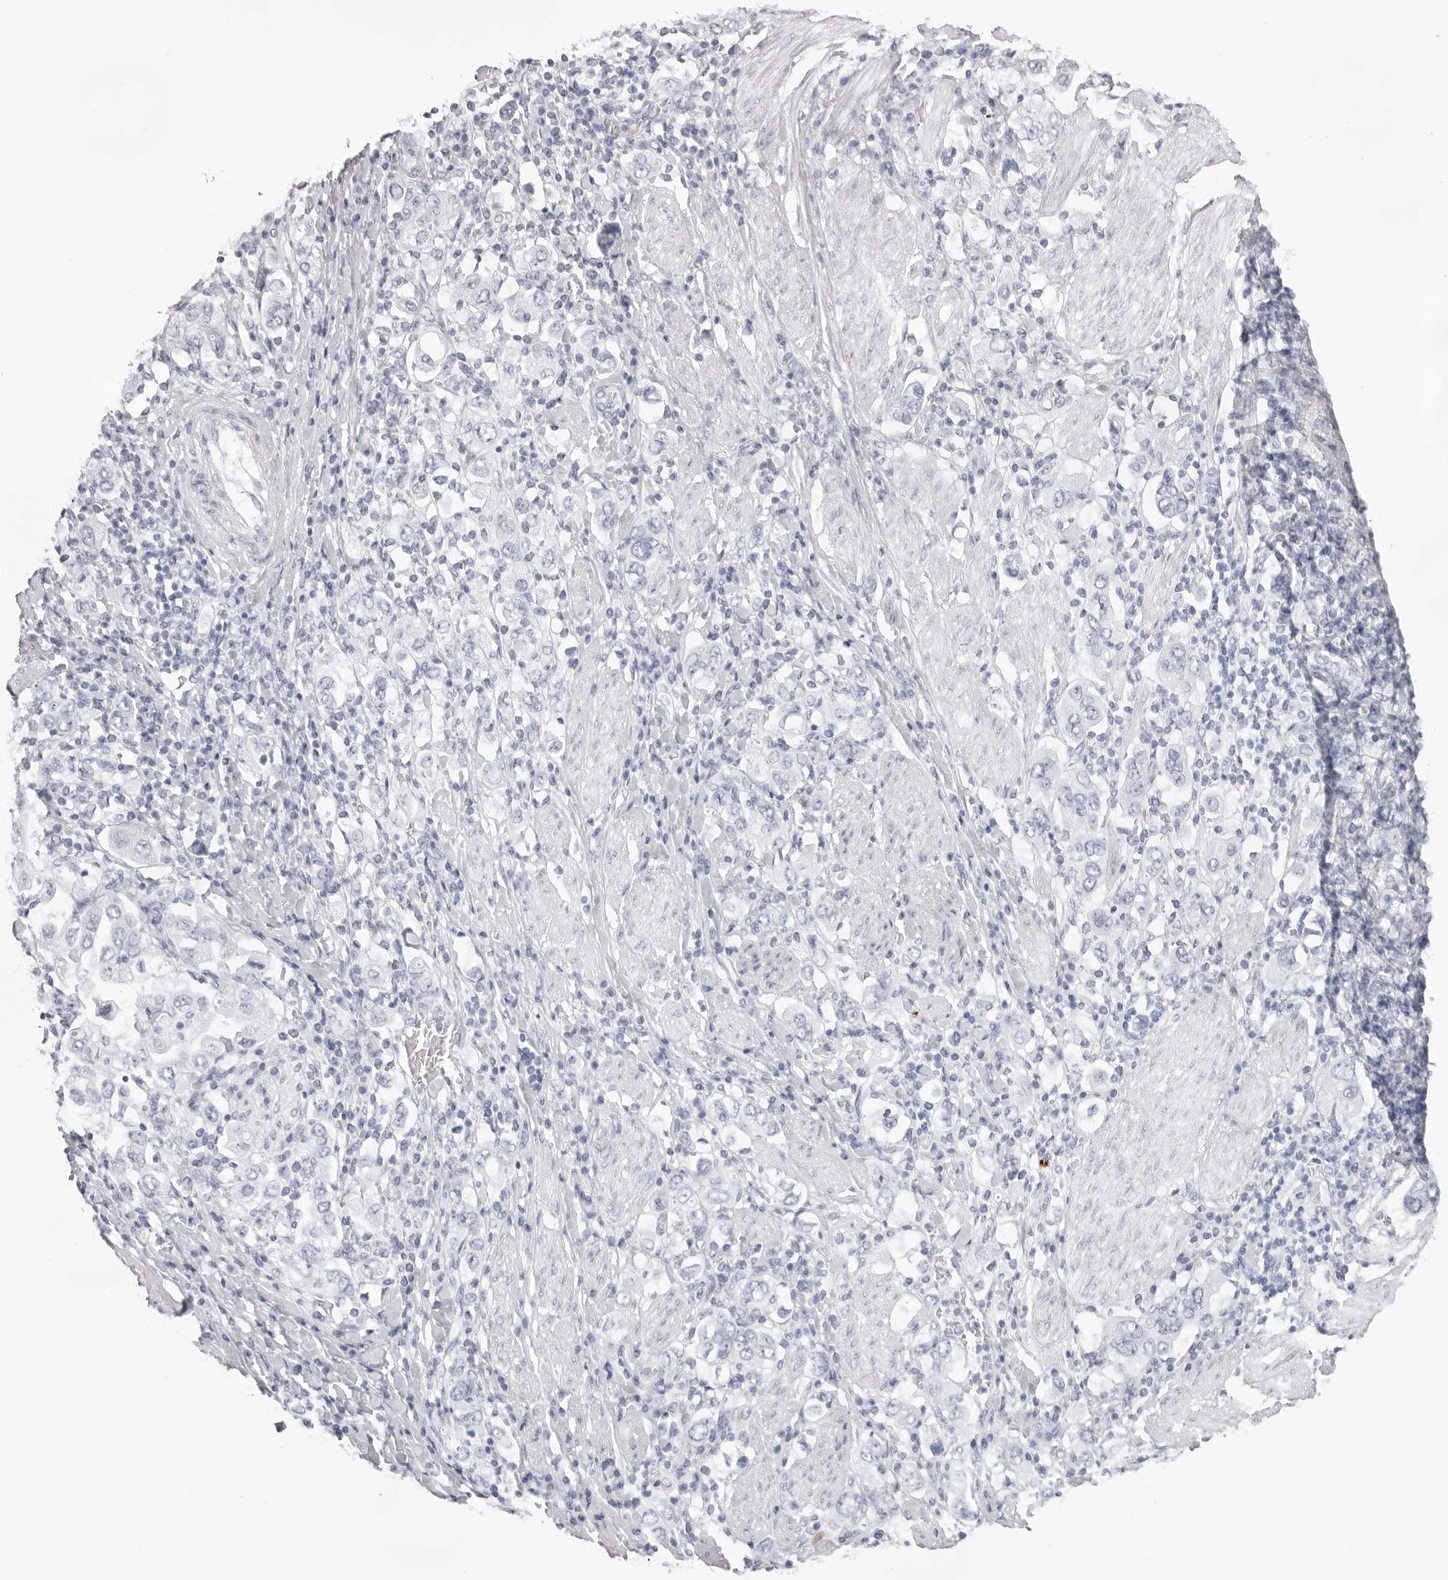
{"staining": {"intensity": "negative", "quantity": "none", "location": "none"}, "tissue": "stomach cancer", "cell_type": "Tumor cells", "image_type": "cancer", "snomed": [{"axis": "morphology", "description": "Adenocarcinoma, NOS"}, {"axis": "topography", "description": "Stomach, upper"}], "caption": "The immunohistochemistry (IHC) image has no significant staining in tumor cells of adenocarcinoma (stomach) tissue. (Brightfield microscopy of DAB (3,3'-diaminobenzidine) immunohistochemistry at high magnification).", "gene": "TMOD4", "patient": {"sex": "male", "age": 62}}